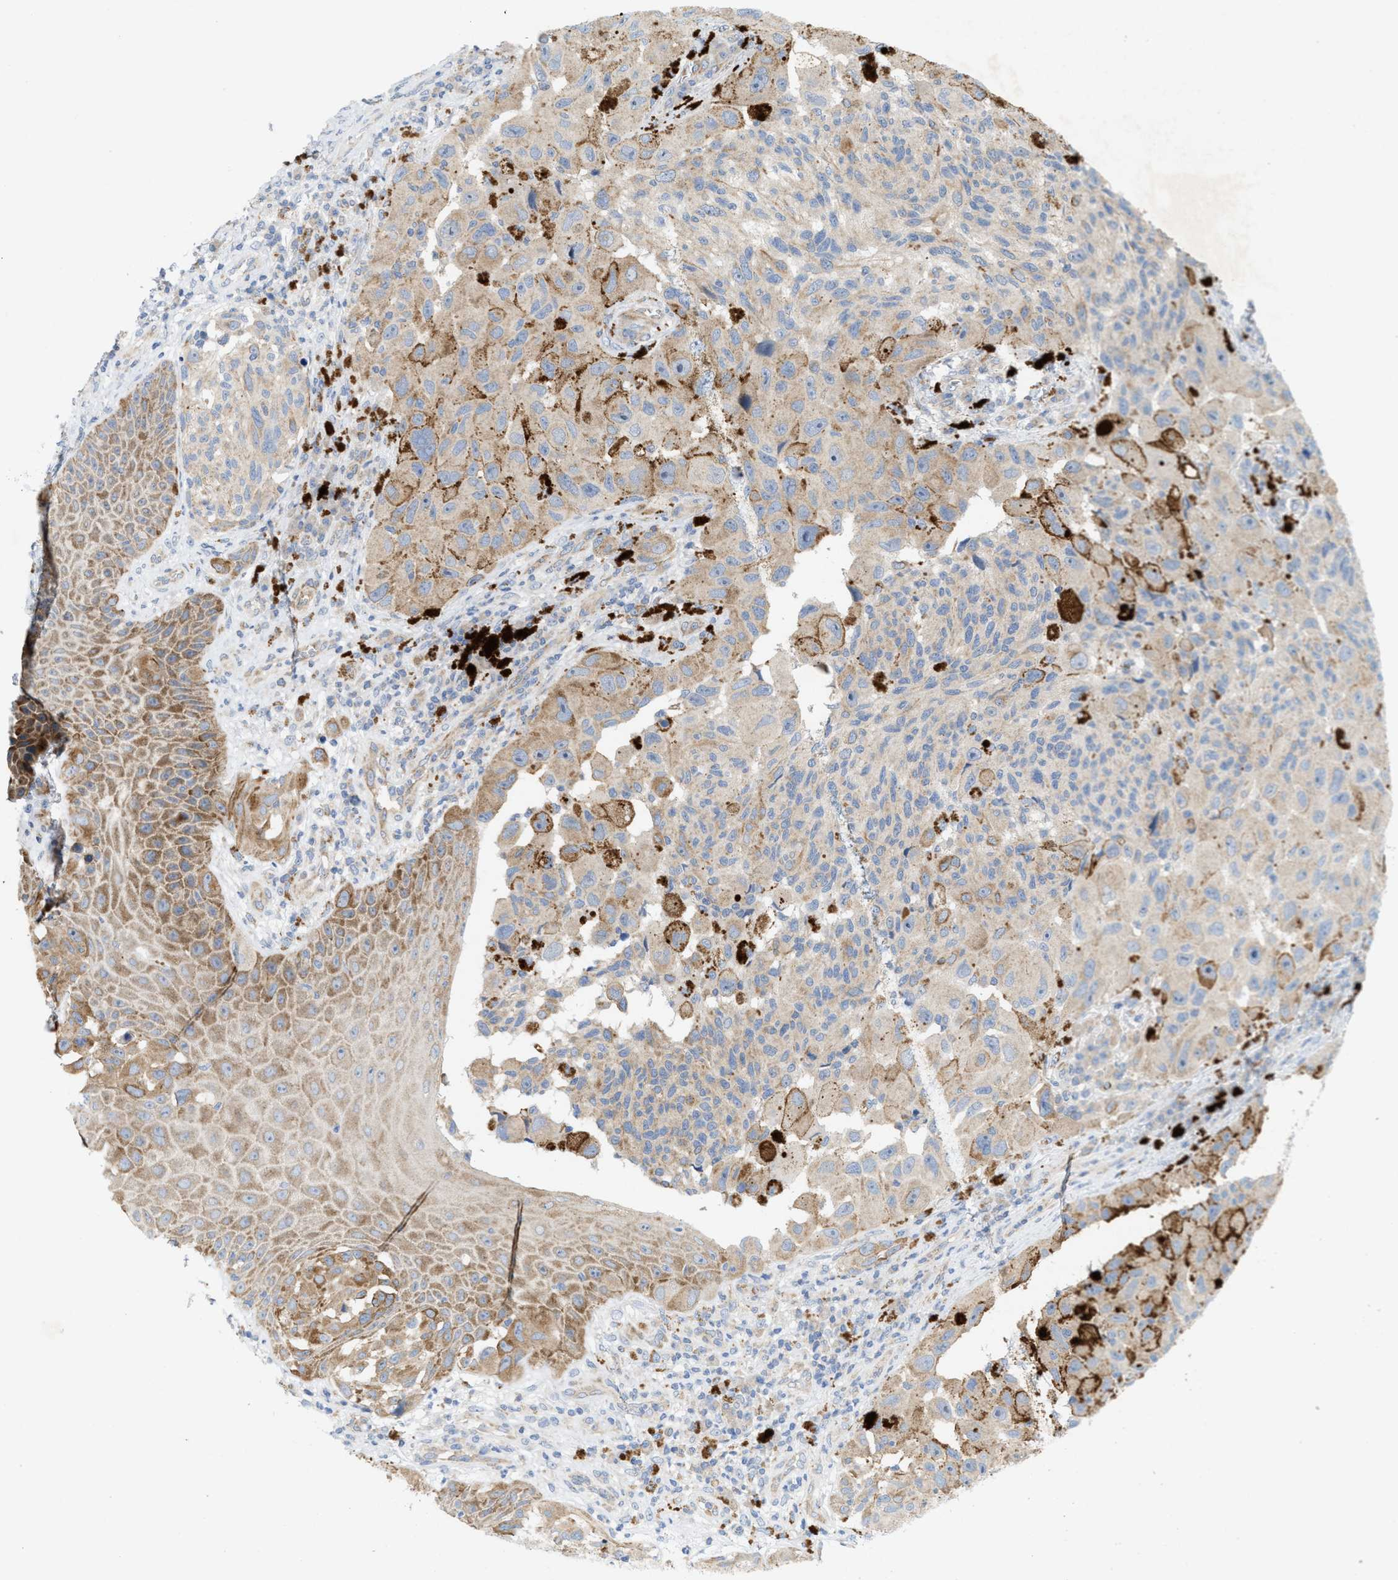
{"staining": {"intensity": "weak", "quantity": "25%-75%", "location": "cytoplasmic/membranous"}, "tissue": "melanoma", "cell_type": "Tumor cells", "image_type": "cancer", "snomed": [{"axis": "morphology", "description": "Malignant melanoma, NOS"}, {"axis": "topography", "description": "Skin"}], "caption": "Brown immunohistochemical staining in melanoma shows weak cytoplasmic/membranous staining in approximately 25%-75% of tumor cells. (DAB (3,3'-diaminobenzidine) IHC, brown staining for protein, blue staining for nuclei).", "gene": "UBAP2", "patient": {"sex": "female", "age": 73}}